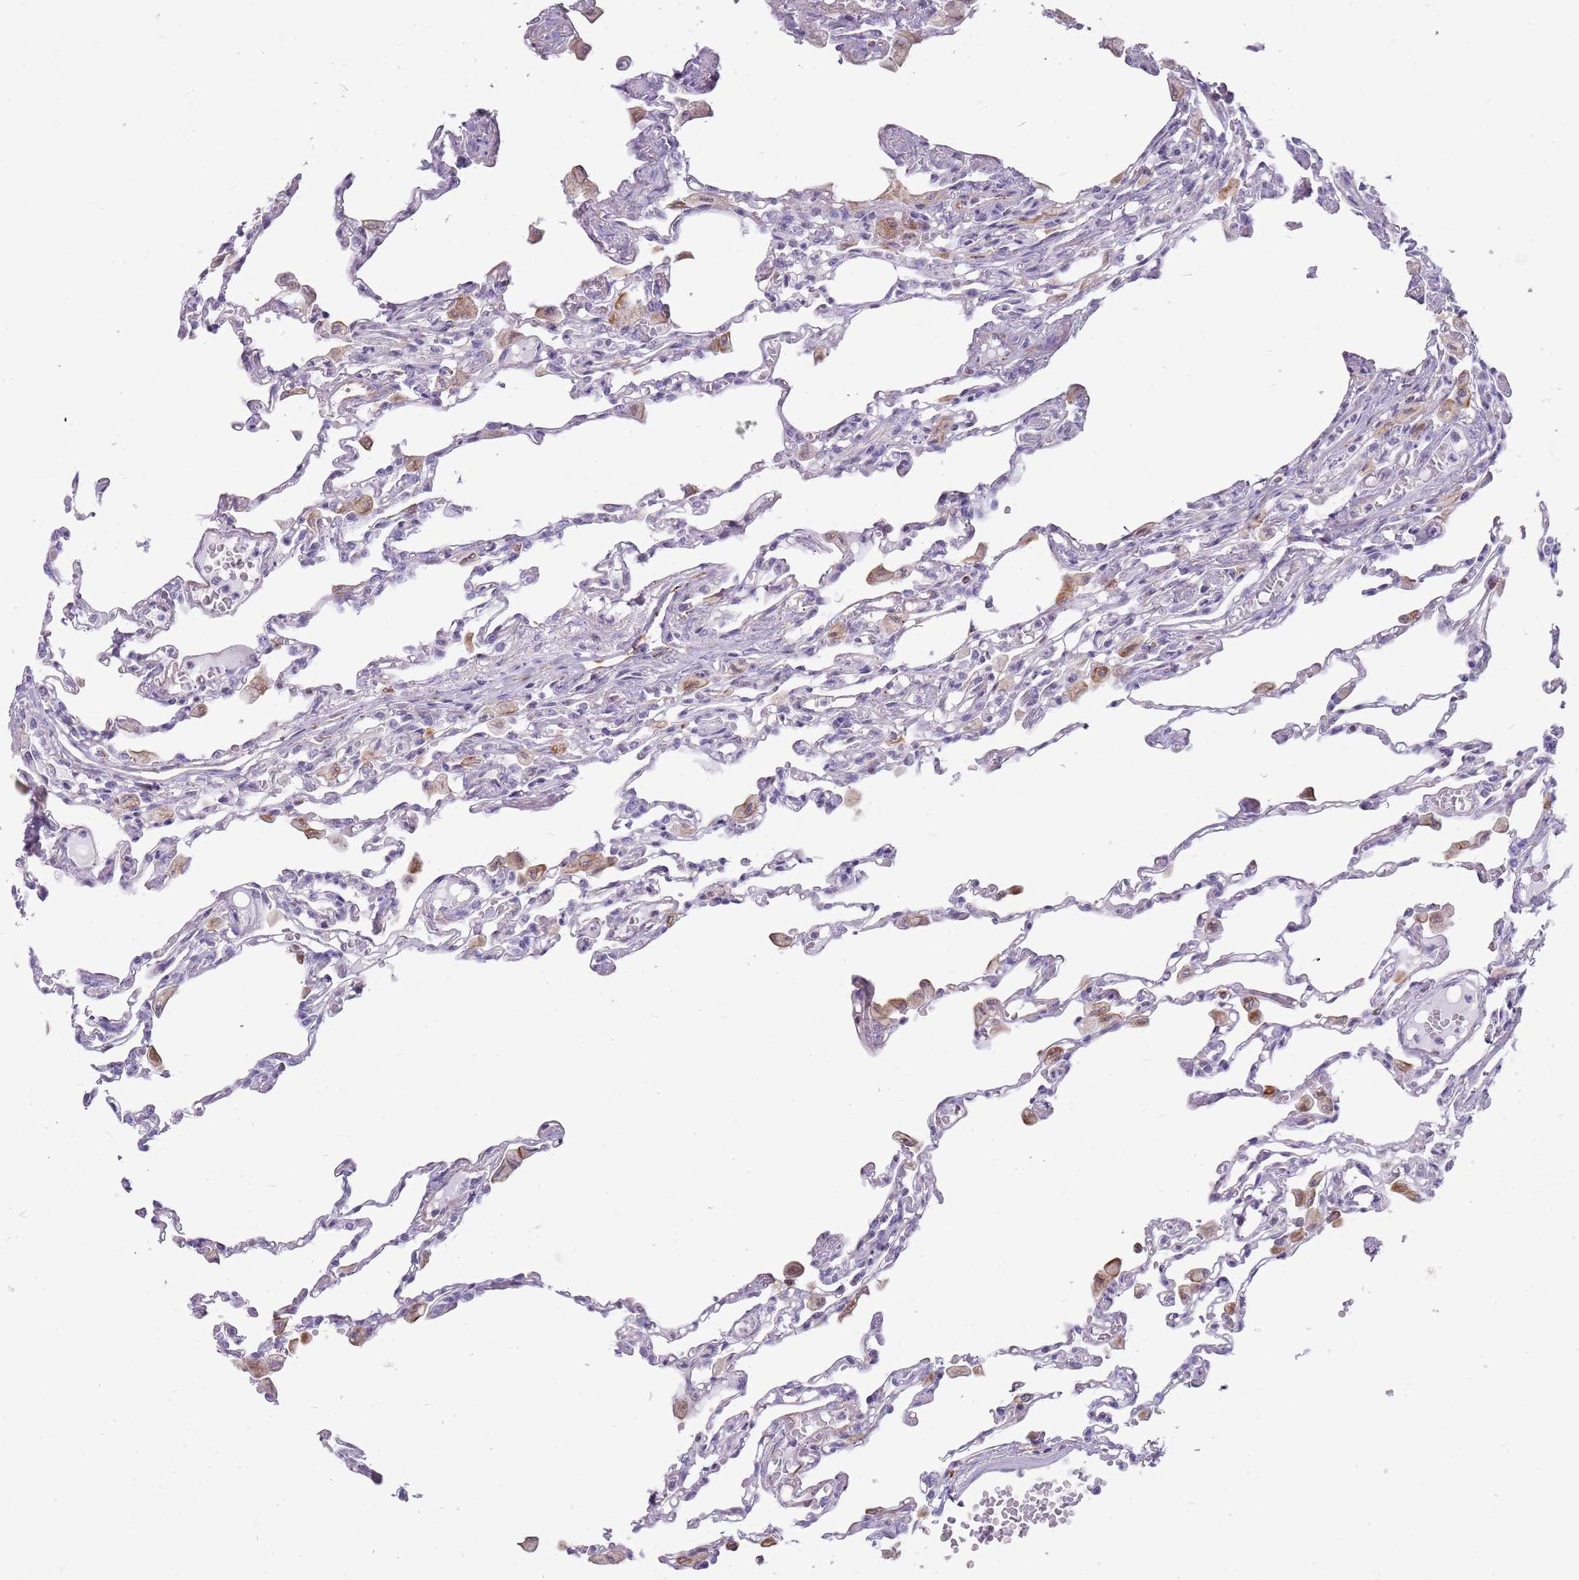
{"staining": {"intensity": "negative", "quantity": "none", "location": "none"}, "tissue": "lung", "cell_type": "Alveolar cells", "image_type": "normal", "snomed": [{"axis": "morphology", "description": "Normal tissue, NOS"}, {"axis": "topography", "description": "Bronchus"}, {"axis": "topography", "description": "Lung"}], "caption": "Immunohistochemical staining of unremarkable lung shows no significant staining in alveolar cells.", "gene": "ENSG00000271254", "patient": {"sex": "female", "age": 49}}